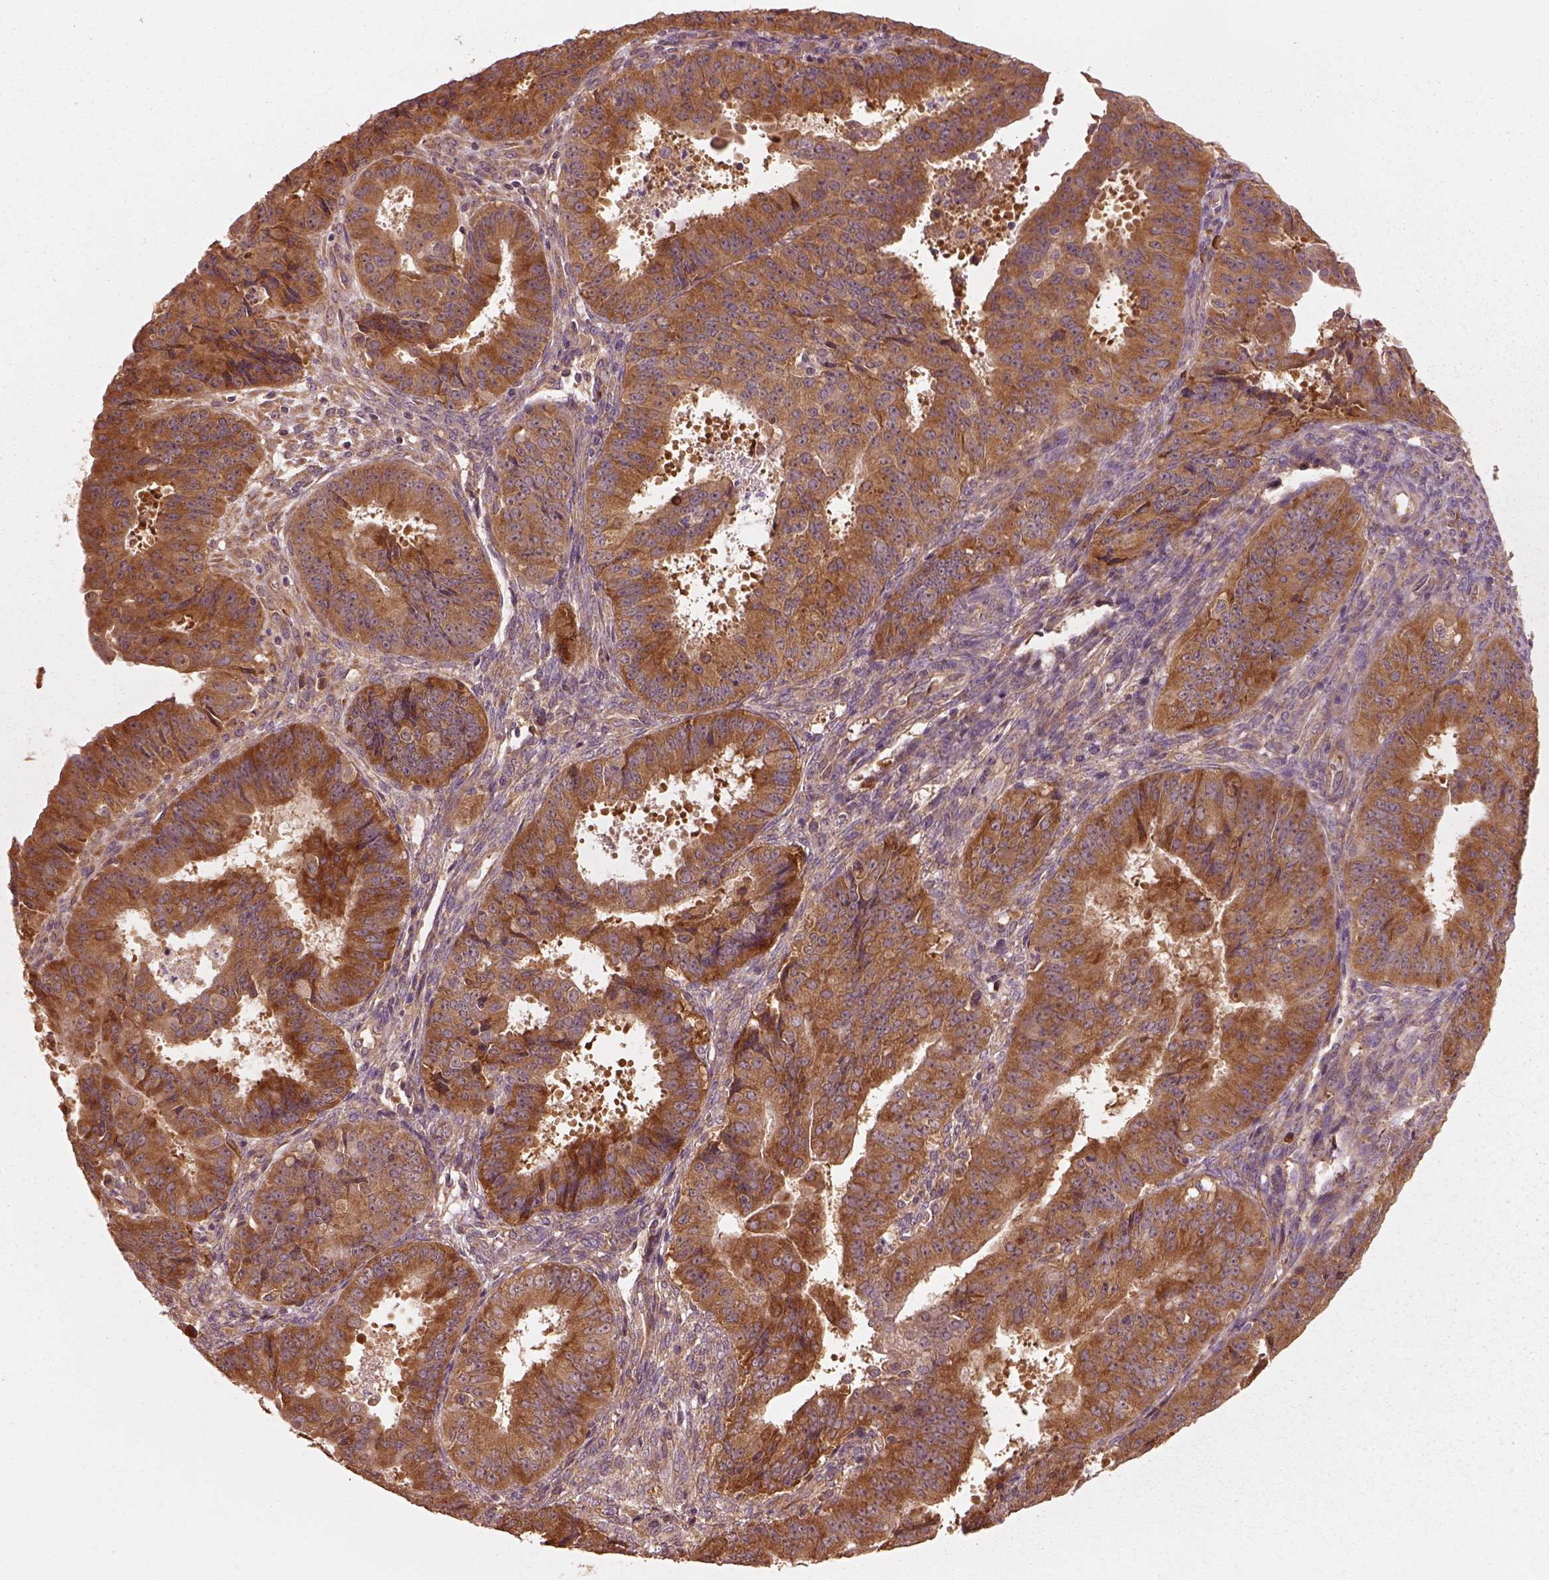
{"staining": {"intensity": "moderate", "quantity": ">75%", "location": "cytoplasmic/membranous"}, "tissue": "ovarian cancer", "cell_type": "Tumor cells", "image_type": "cancer", "snomed": [{"axis": "morphology", "description": "Carcinoma, endometroid"}, {"axis": "topography", "description": "Ovary"}], "caption": "IHC image of ovarian endometroid carcinoma stained for a protein (brown), which displays medium levels of moderate cytoplasmic/membranous staining in approximately >75% of tumor cells.", "gene": "RPS5", "patient": {"sex": "female", "age": 42}}